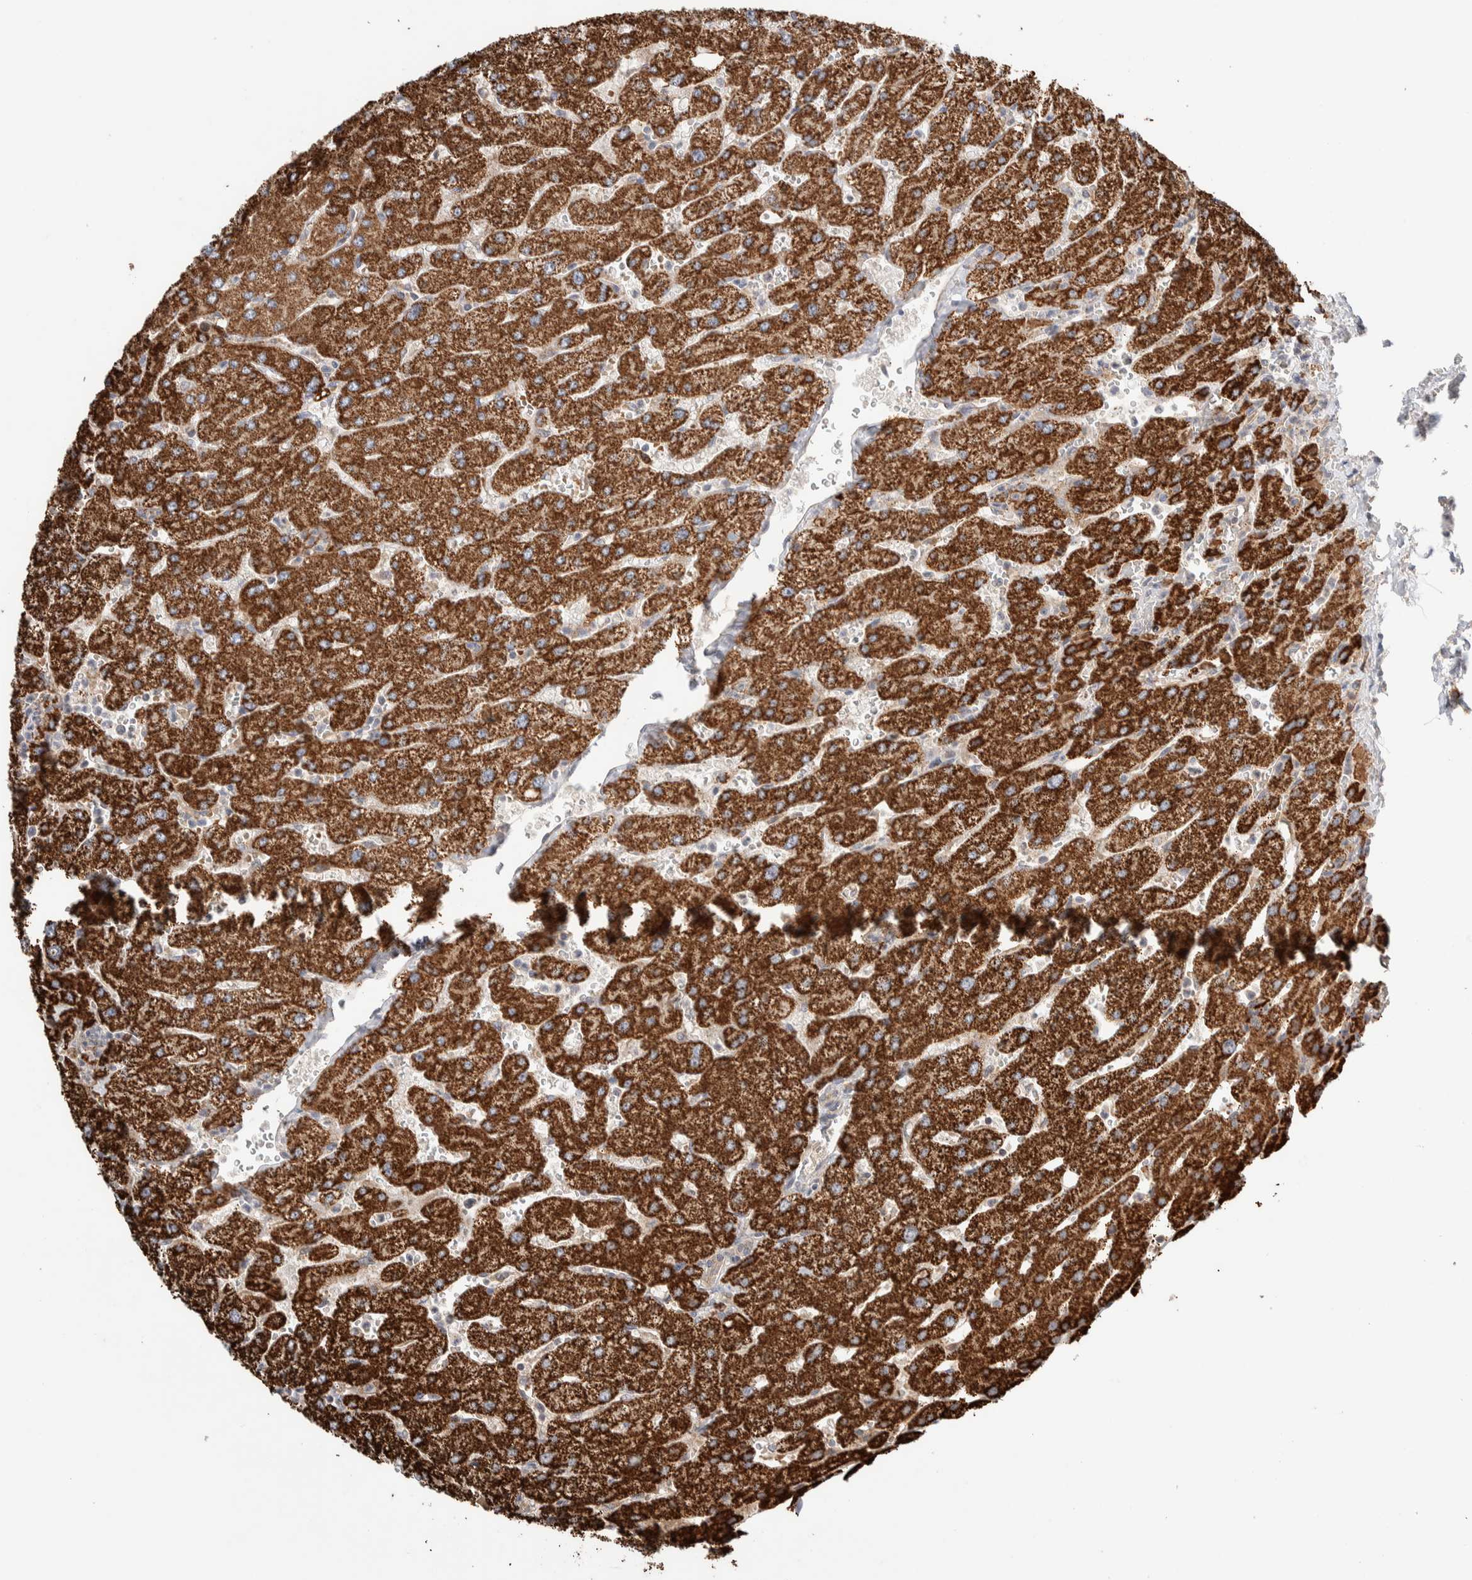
{"staining": {"intensity": "weak", "quantity": "<25%", "location": "cytoplasmic/membranous"}, "tissue": "liver", "cell_type": "Cholangiocytes", "image_type": "normal", "snomed": [{"axis": "morphology", "description": "Normal tissue, NOS"}, {"axis": "topography", "description": "Liver"}], "caption": "High magnification brightfield microscopy of normal liver stained with DAB (brown) and counterstained with hematoxylin (blue): cholangiocytes show no significant staining. (Brightfield microscopy of DAB (3,3'-diaminobenzidine) immunohistochemistry (IHC) at high magnification).", "gene": "WDR91", "patient": {"sex": "male", "age": 55}}